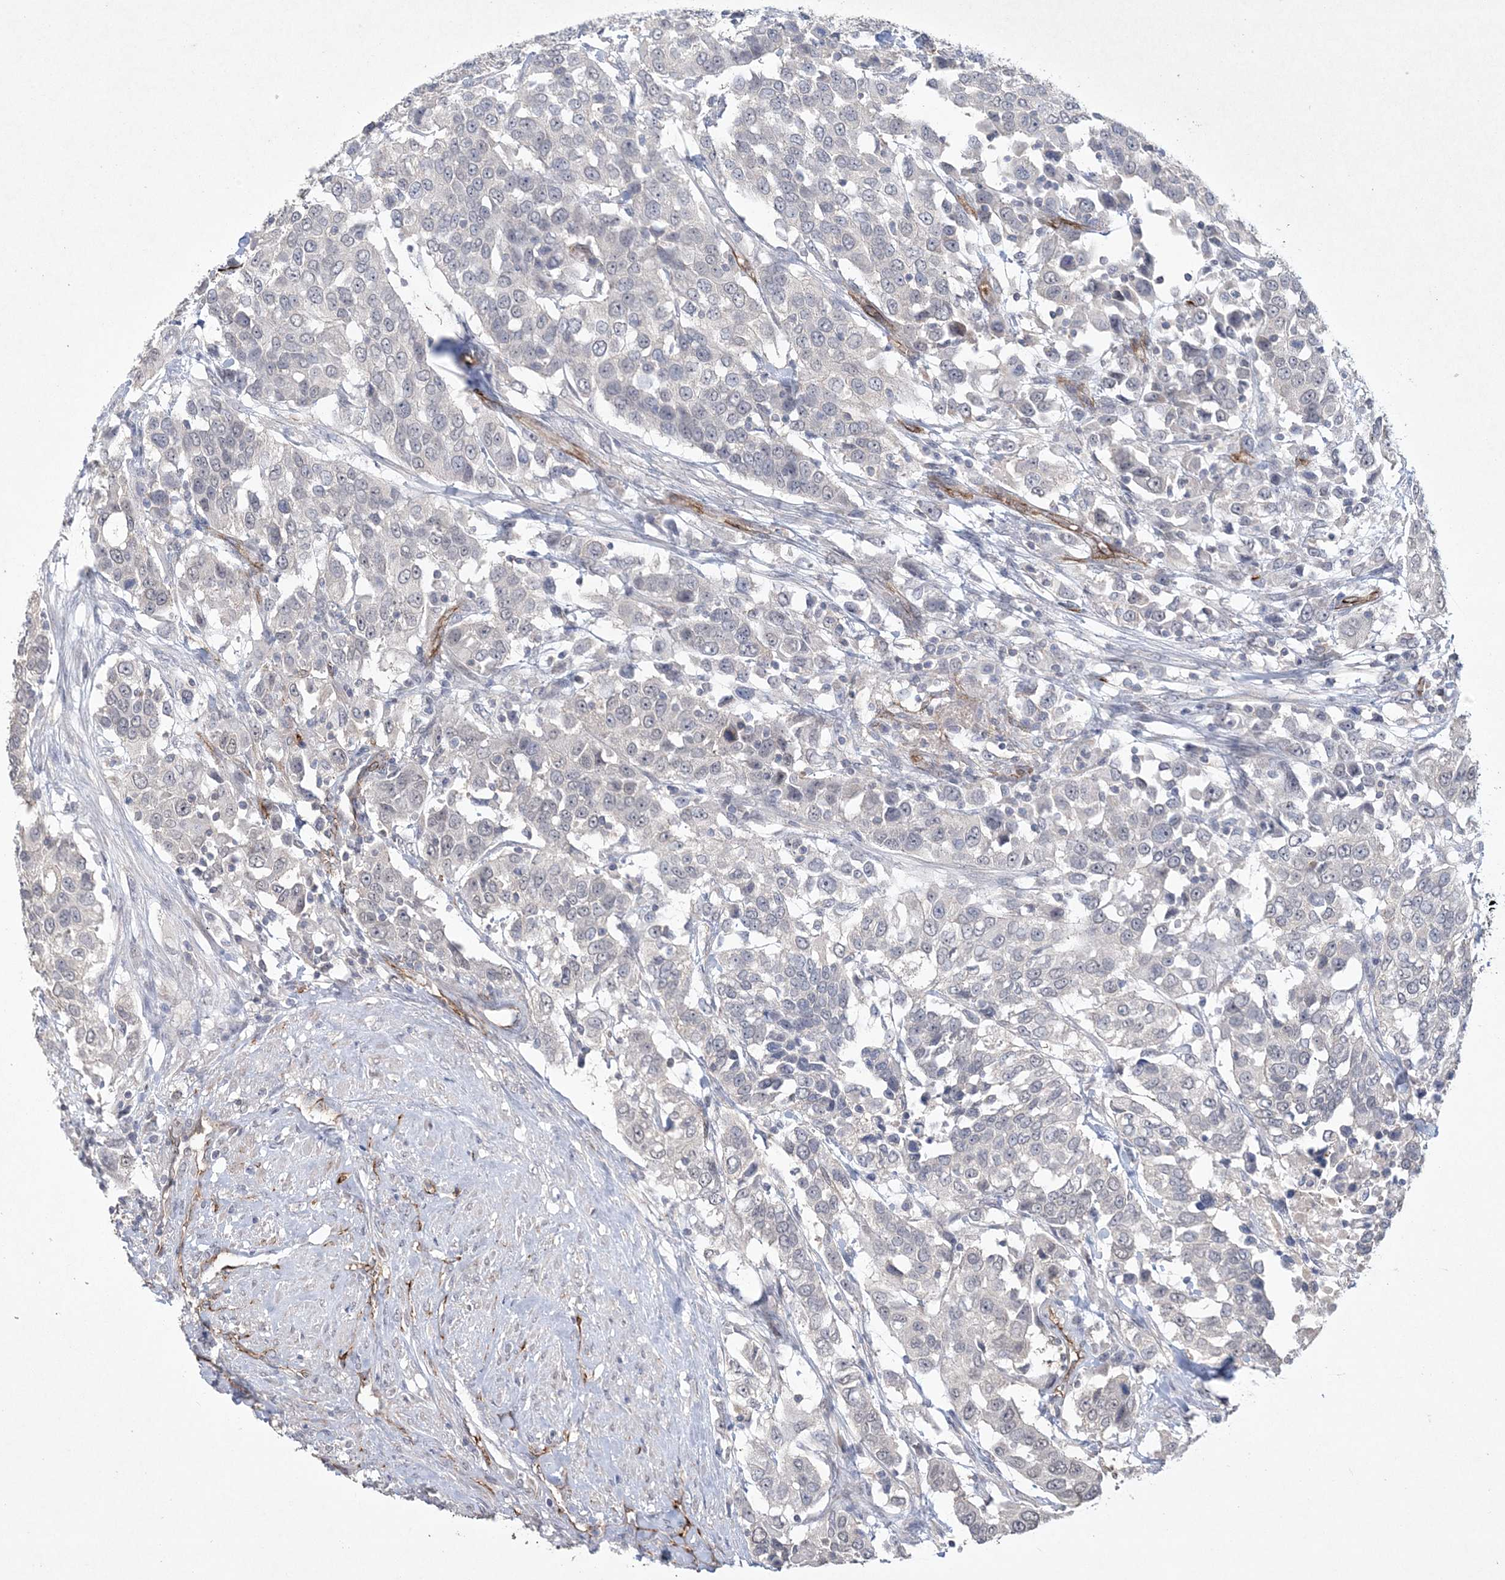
{"staining": {"intensity": "negative", "quantity": "none", "location": "none"}, "tissue": "urothelial cancer", "cell_type": "Tumor cells", "image_type": "cancer", "snomed": [{"axis": "morphology", "description": "Urothelial carcinoma, High grade"}, {"axis": "topography", "description": "Urinary bladder"}], "caption": "Immunohistochemistry histopathology image of human urothelial cancer stained for a protein (brown), which shows no expression in tumor cells.", "gene": "DPCD", "patient": {"sex": "female", "age": 80}}